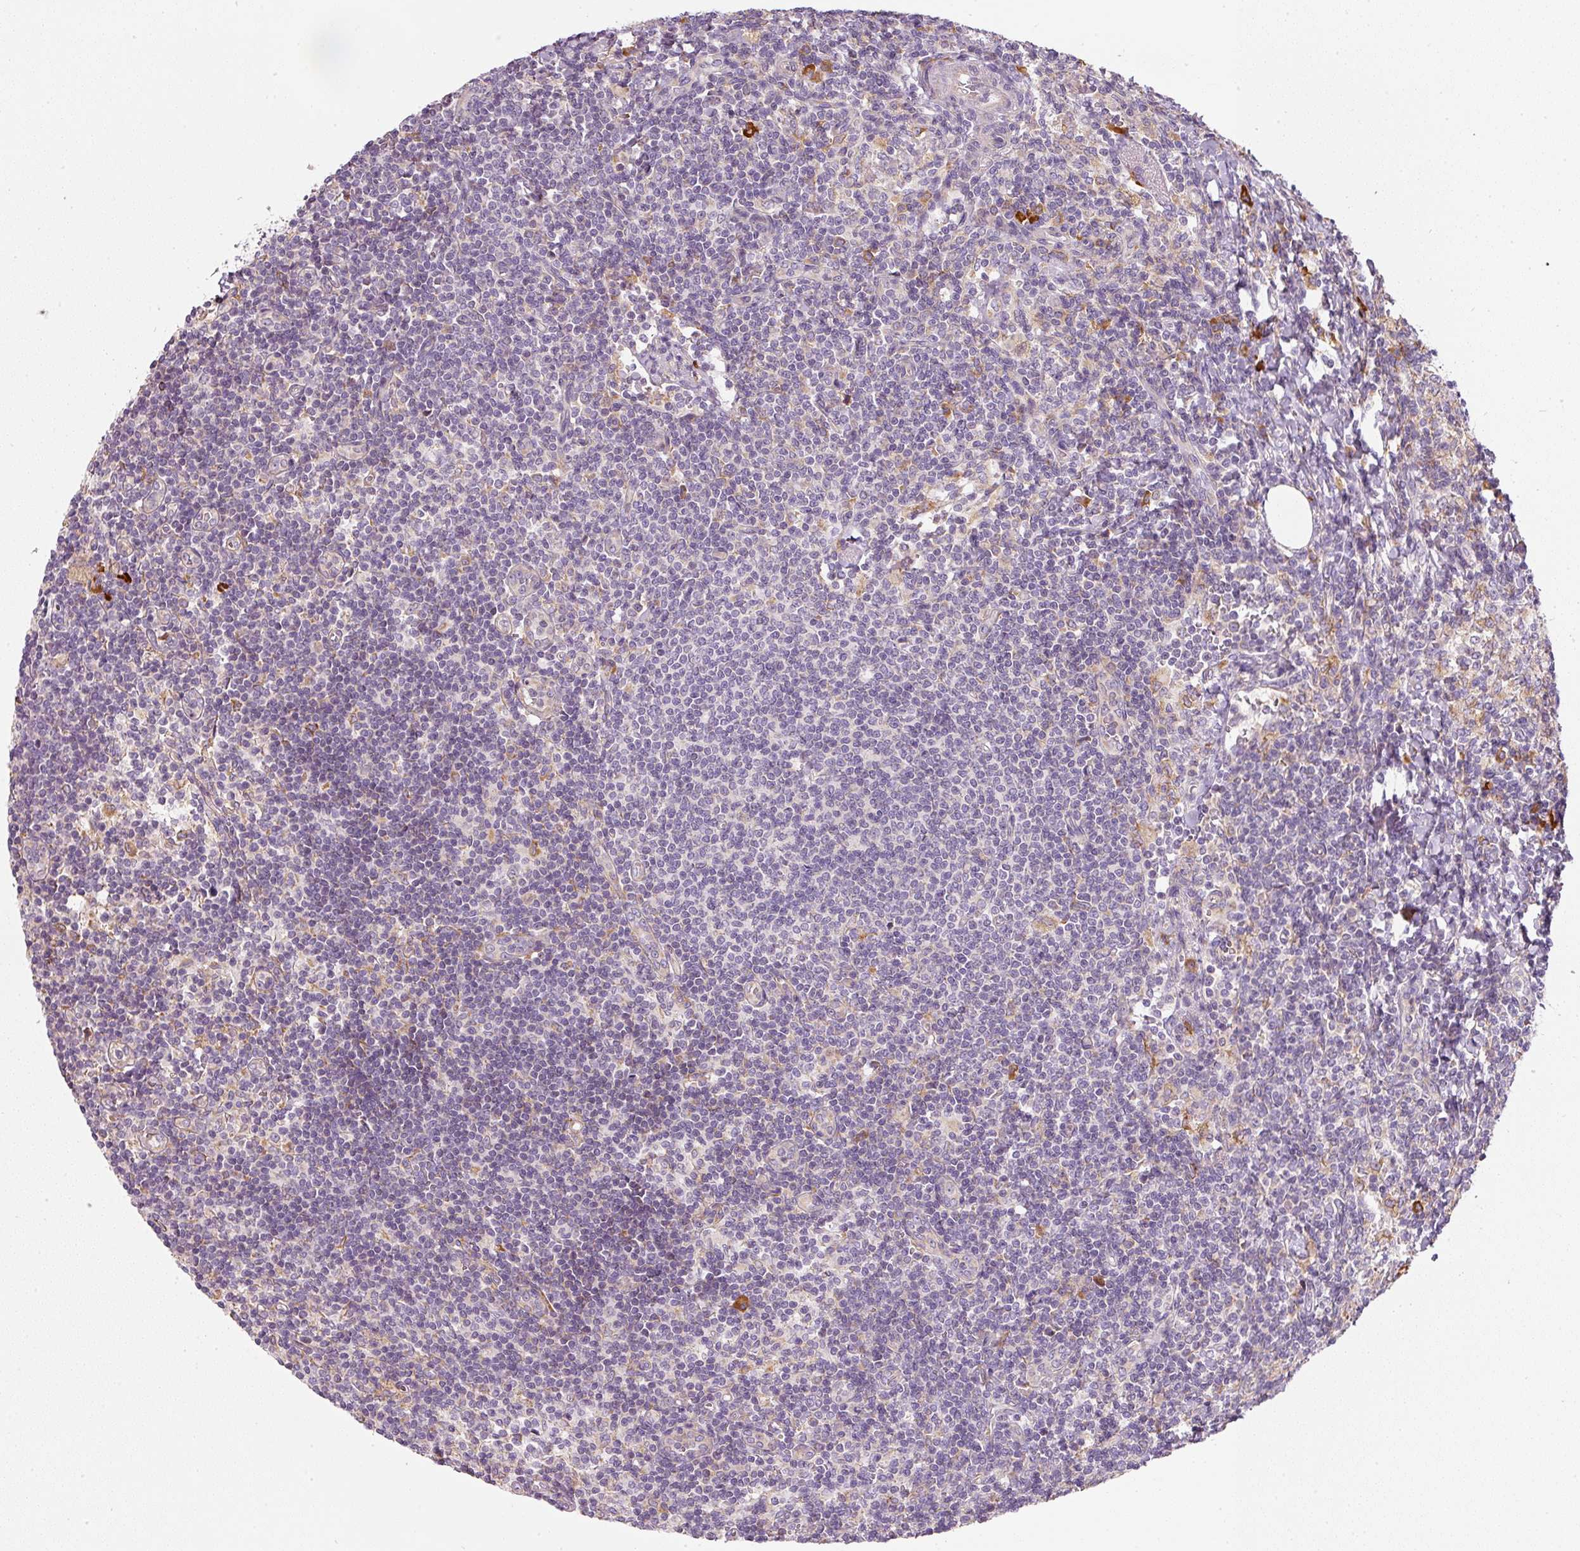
{"staining": {"intensity": "moderate", "quantity": "<25%", "location": "cytoplasmic/membranous"}, "tissue": "lymph node", "cell_type": "Germinal center cells", "image_type": "normal", "snomed": [{"axis": "morphology", "description": "Normal tissue, NOS"}, {"axis": "topography", "description": "Lymph node"}], "caption": "Immunohistochemistry of benign human lymph node demonstrates low levels of moderate cytoplasmic/membranous positivity in about <25% of germinal center cells.", "gene": "MORN4", "patient": {"sex": "female", "age": 59}}